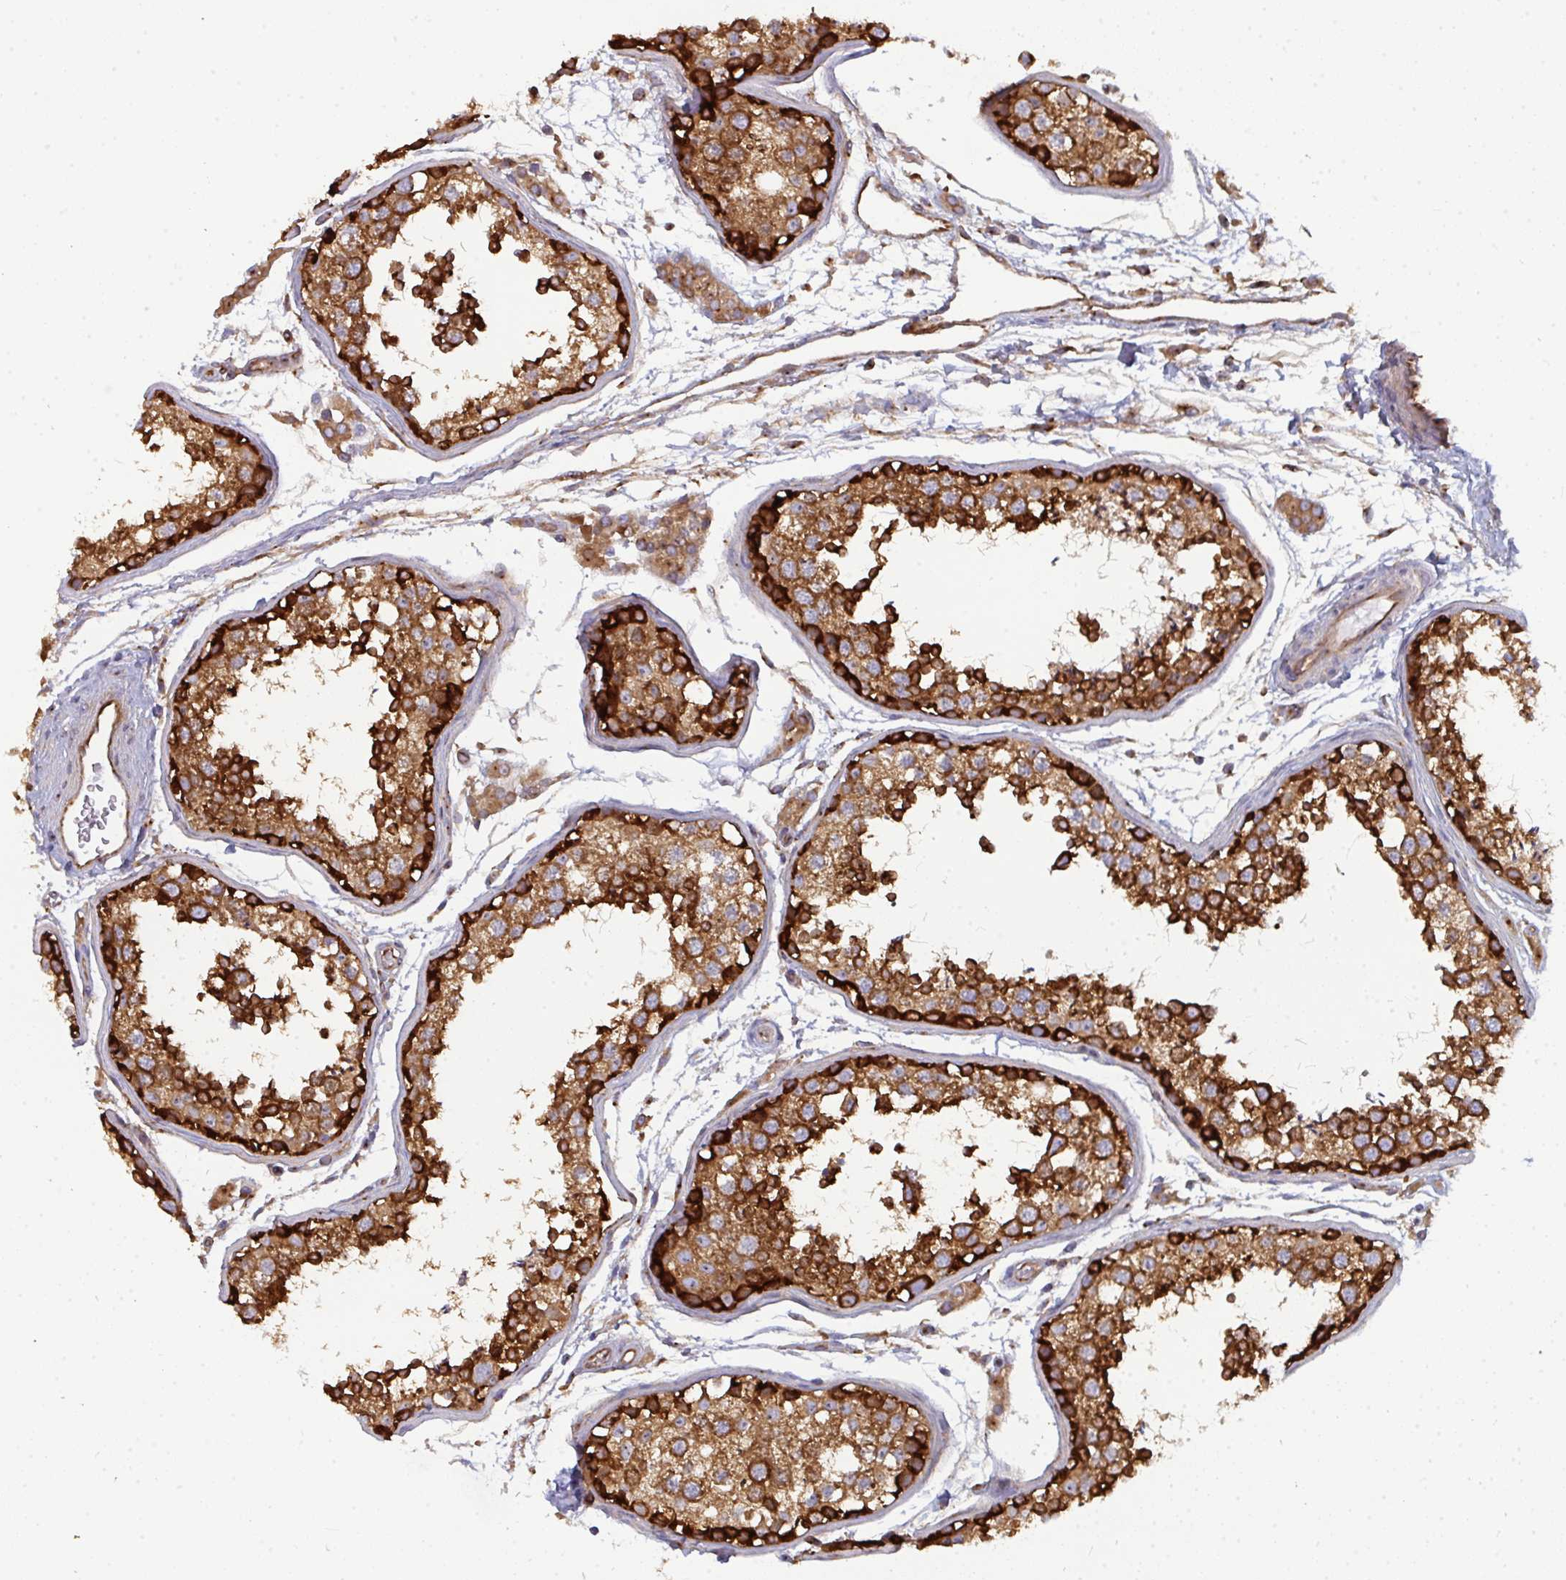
{"staining": {"intensity": "strong", "quantity": ">75%", "location": "cytoplasmic/membranous"}, "tissue": "testis", "cell_type": "Cells in seminiferous ducts", "image_type": "normal", "snomed": [{"axis": "morphology", "description": "Normal tissue, NOS"}, {"axis": "topography", "description": "Testis"}], "caption": "Immunohistochemical staining of normal testis exhibits strong cytoplasmic/membranous protein staining in about >75% of cells in seminiferous ducts. The staining was performed using DAB to visualize the protein expression in brown, while the nuclei were stained in blue with hematoxylin (Magnification: 20x).", "gene": "DYNC1I2", "patient": {"sex": "male", "age": 29}}